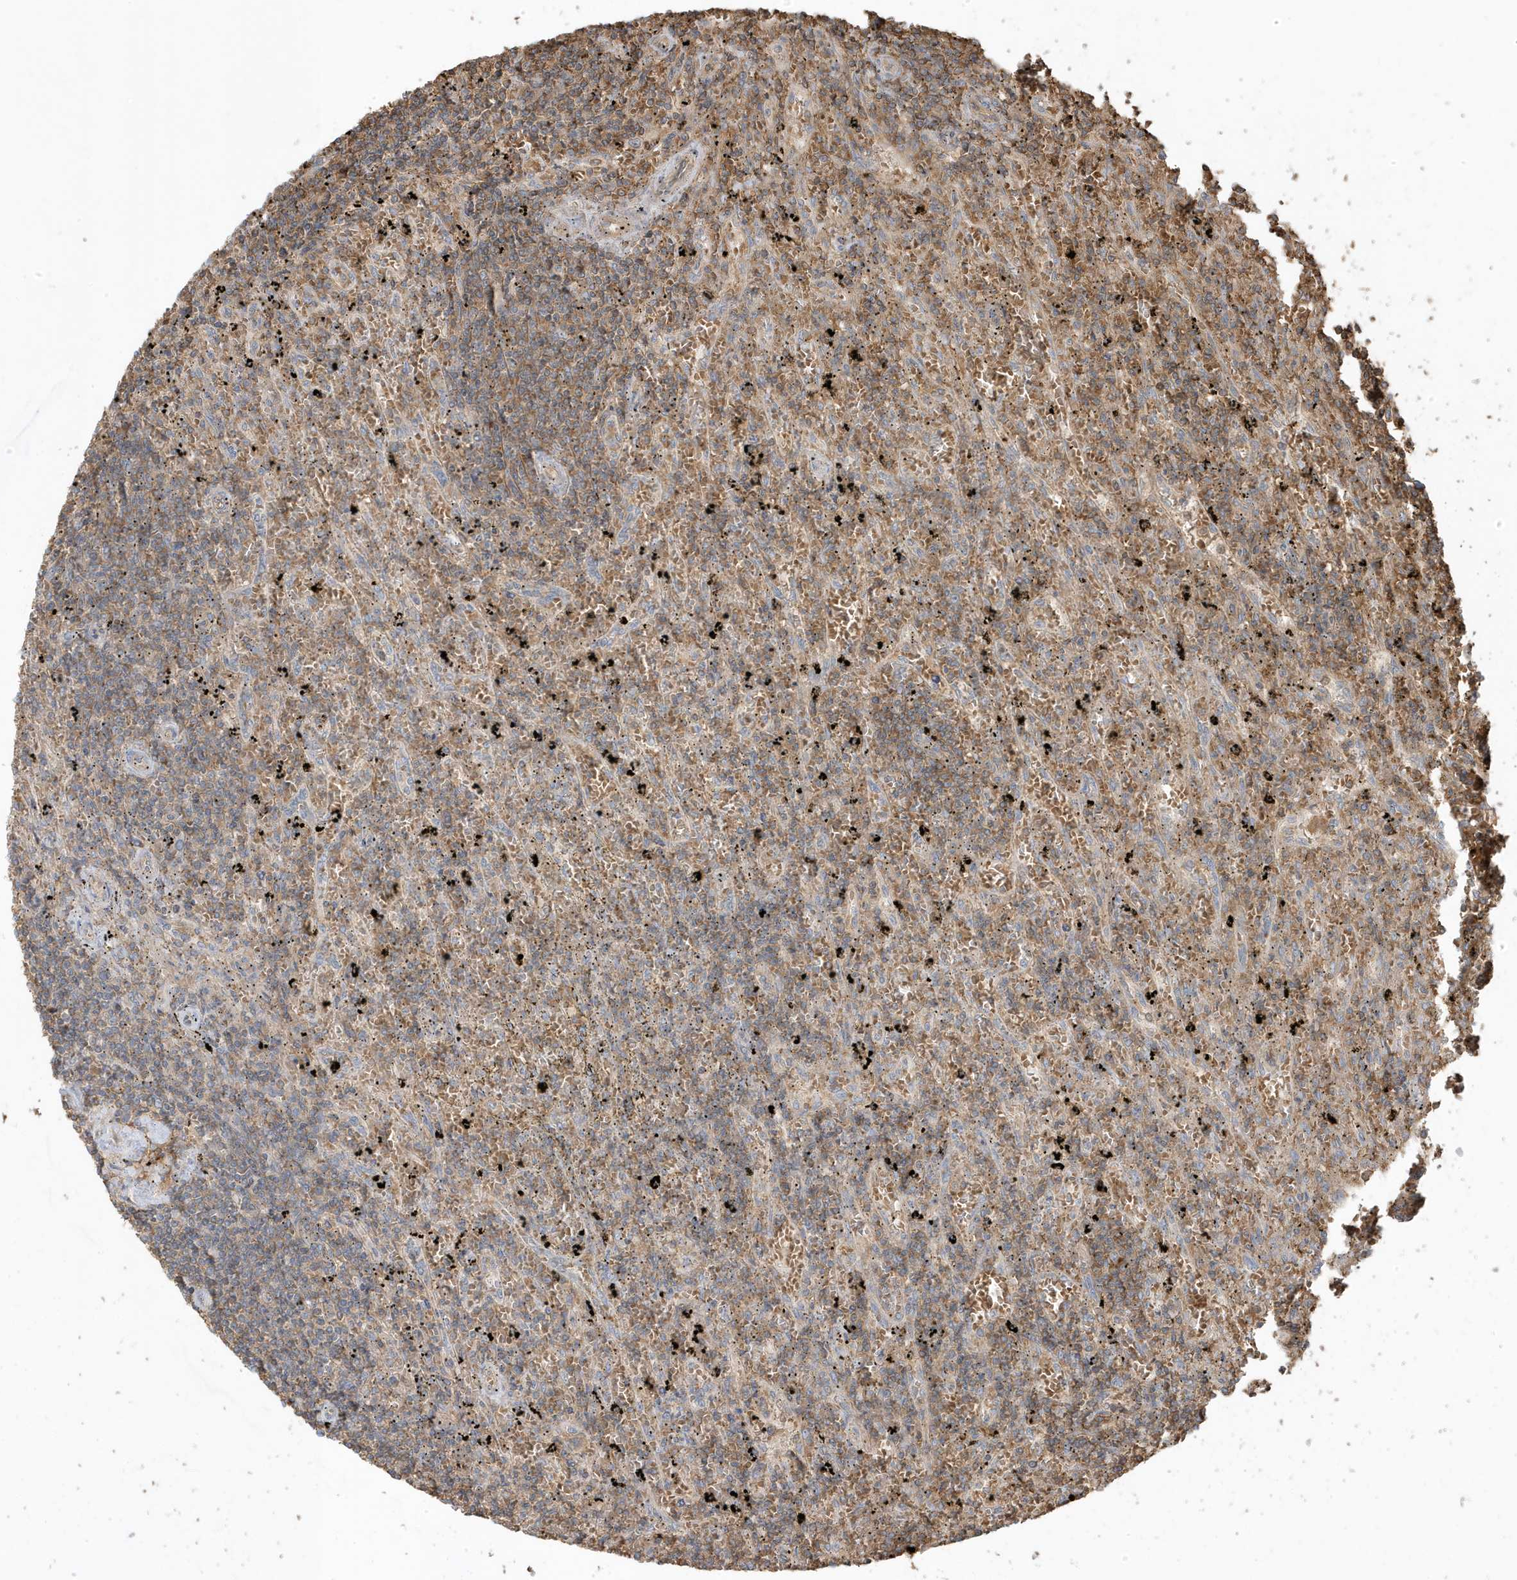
{"staining": {"intensity": "weak", "quantity": "25%-75%", "location": "cytoplasmic/membranous"}, "tissue": "lymphoma", "cell_type": "Tumor cells", "image_type": "cancer", "snomed": [{"axis": "morphology", "description": "Malignant lymphoma, non-Hodgkin's type, Low grade"}, {"axis": "topography", "description": "Spleen"}], "caption": "Lymphoma tissue demonstrates weak cytoplasmic/membranous expression in about 25%-75% of tumor cells, visualized by immunohistochemistry. (brown staining indicates protein expression, while blue staining denotes nuclei).", "gene": "ZBTB8A", "patient": {"sex": "male", "age": 76}}